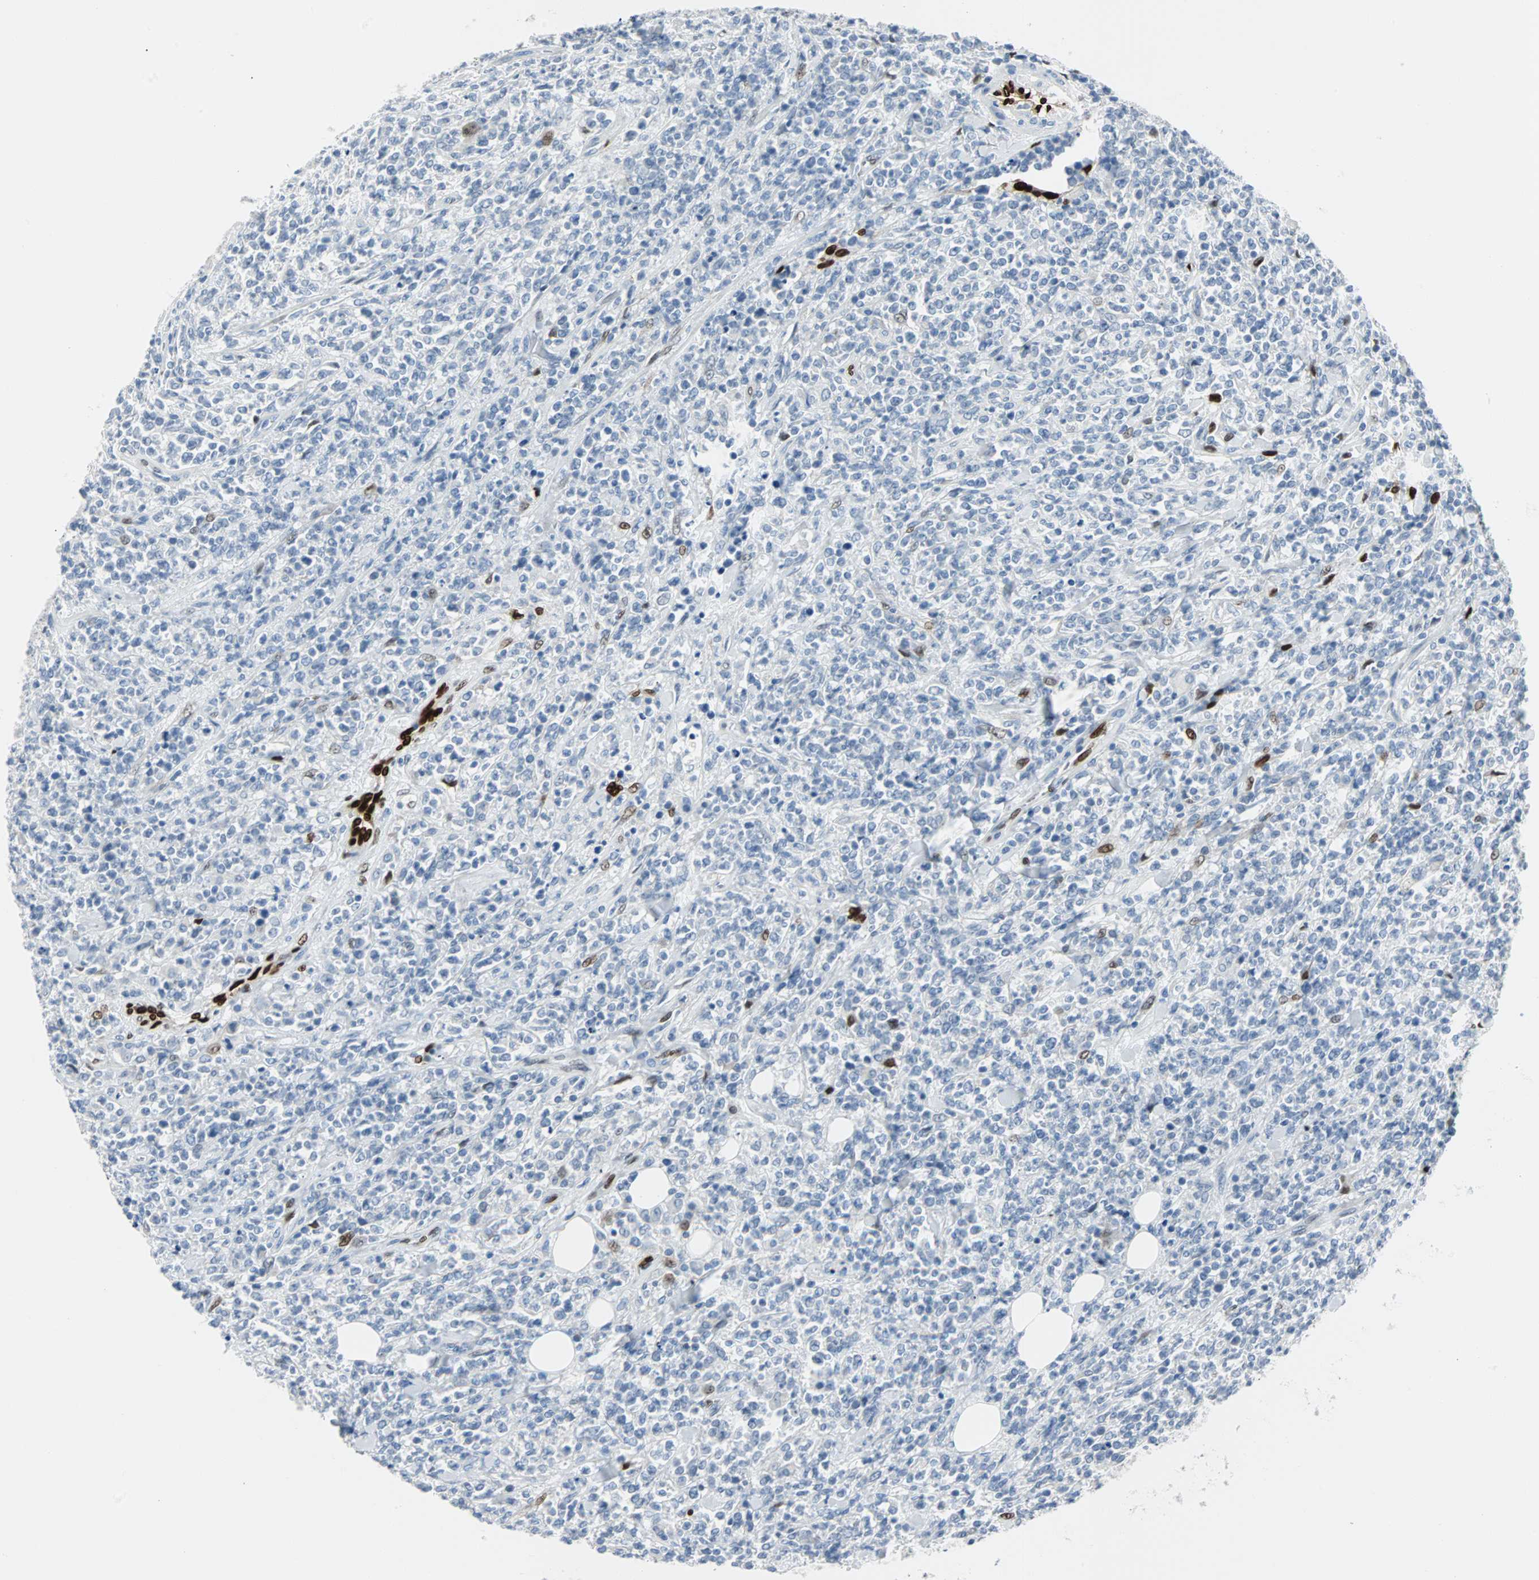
{"staining": {"intensity": "negative", "quantity": "none", "location": "none"}, "tissue": "lymphoma", "cell_type": "Tumor cells", "image_type": "cancer", "snomed": [{"axis": "morphology", "description": "Malignant lymphoma, non-Hodgkin's type, High grade"}, {"axis": "topography", "description": "Soft tissue"}], "caption": "IHC of malignant lymphoma, non-Hodgkin's type (high-grade) exhibits no expression in tumor cells.", "gene": "IL33", "patient": {"sex": "male", "age": 18}}